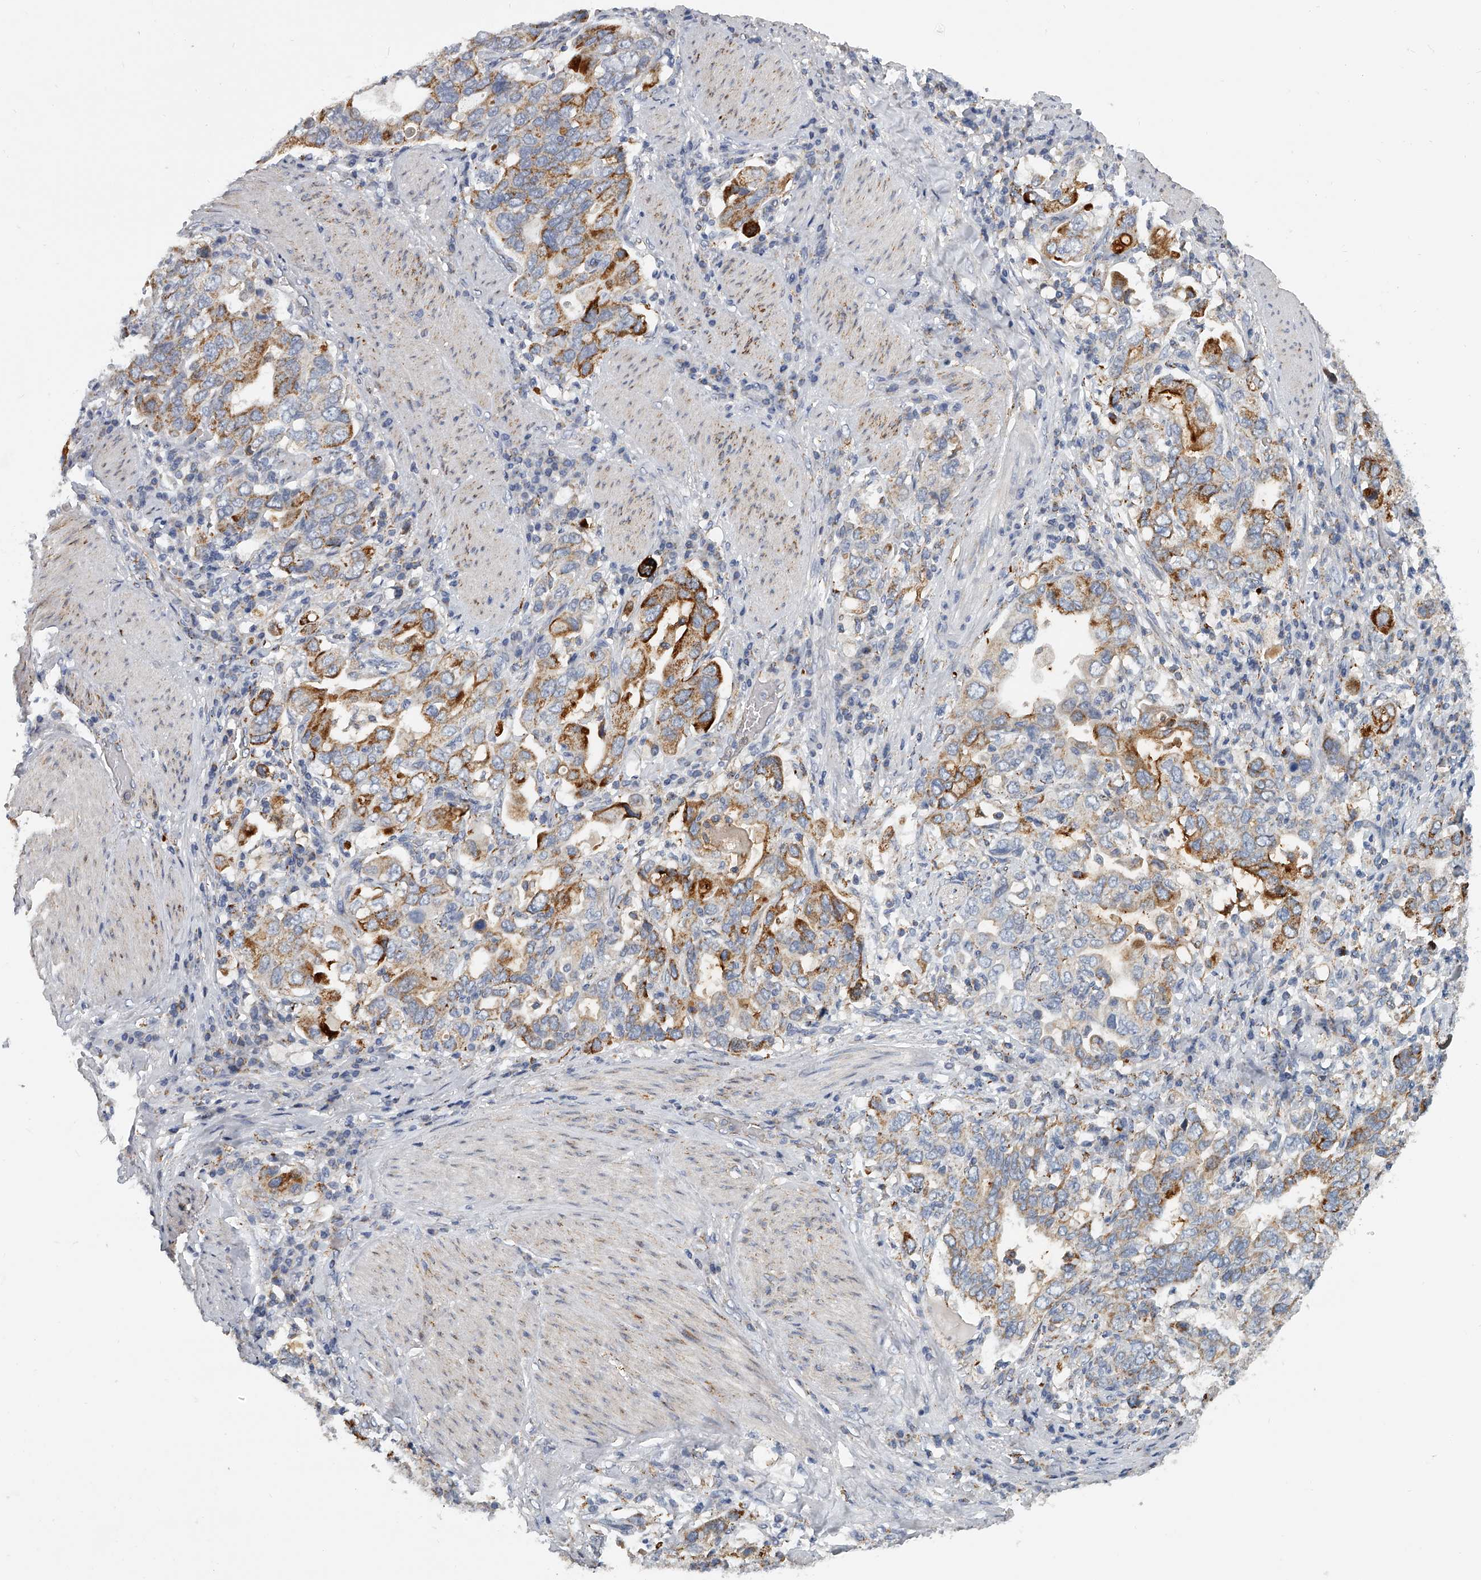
{"staining": {"intensity": "moderate", "quantity": "25%-75%", "location": "cytoplasmic/membranous"}, "tissue": "stomach cancer", "cell_type": "Tumor cells", "image_type": "cancer", "snomed": [{"axis": "morphology", "description": "Adenocarcinoma, NOS"}, {"axis": "topography", "description": "Stomach, upper"}], "caption": "Stomach cancer (adenocarcinoma) was stained to show a protein in brown. There is medium levels of moderate cytoplasmic/membranous staining in approximately 25%-75% of tumor cells.", "gene": "KLHL7", "patient": {"sex": "male", "age": 62}}